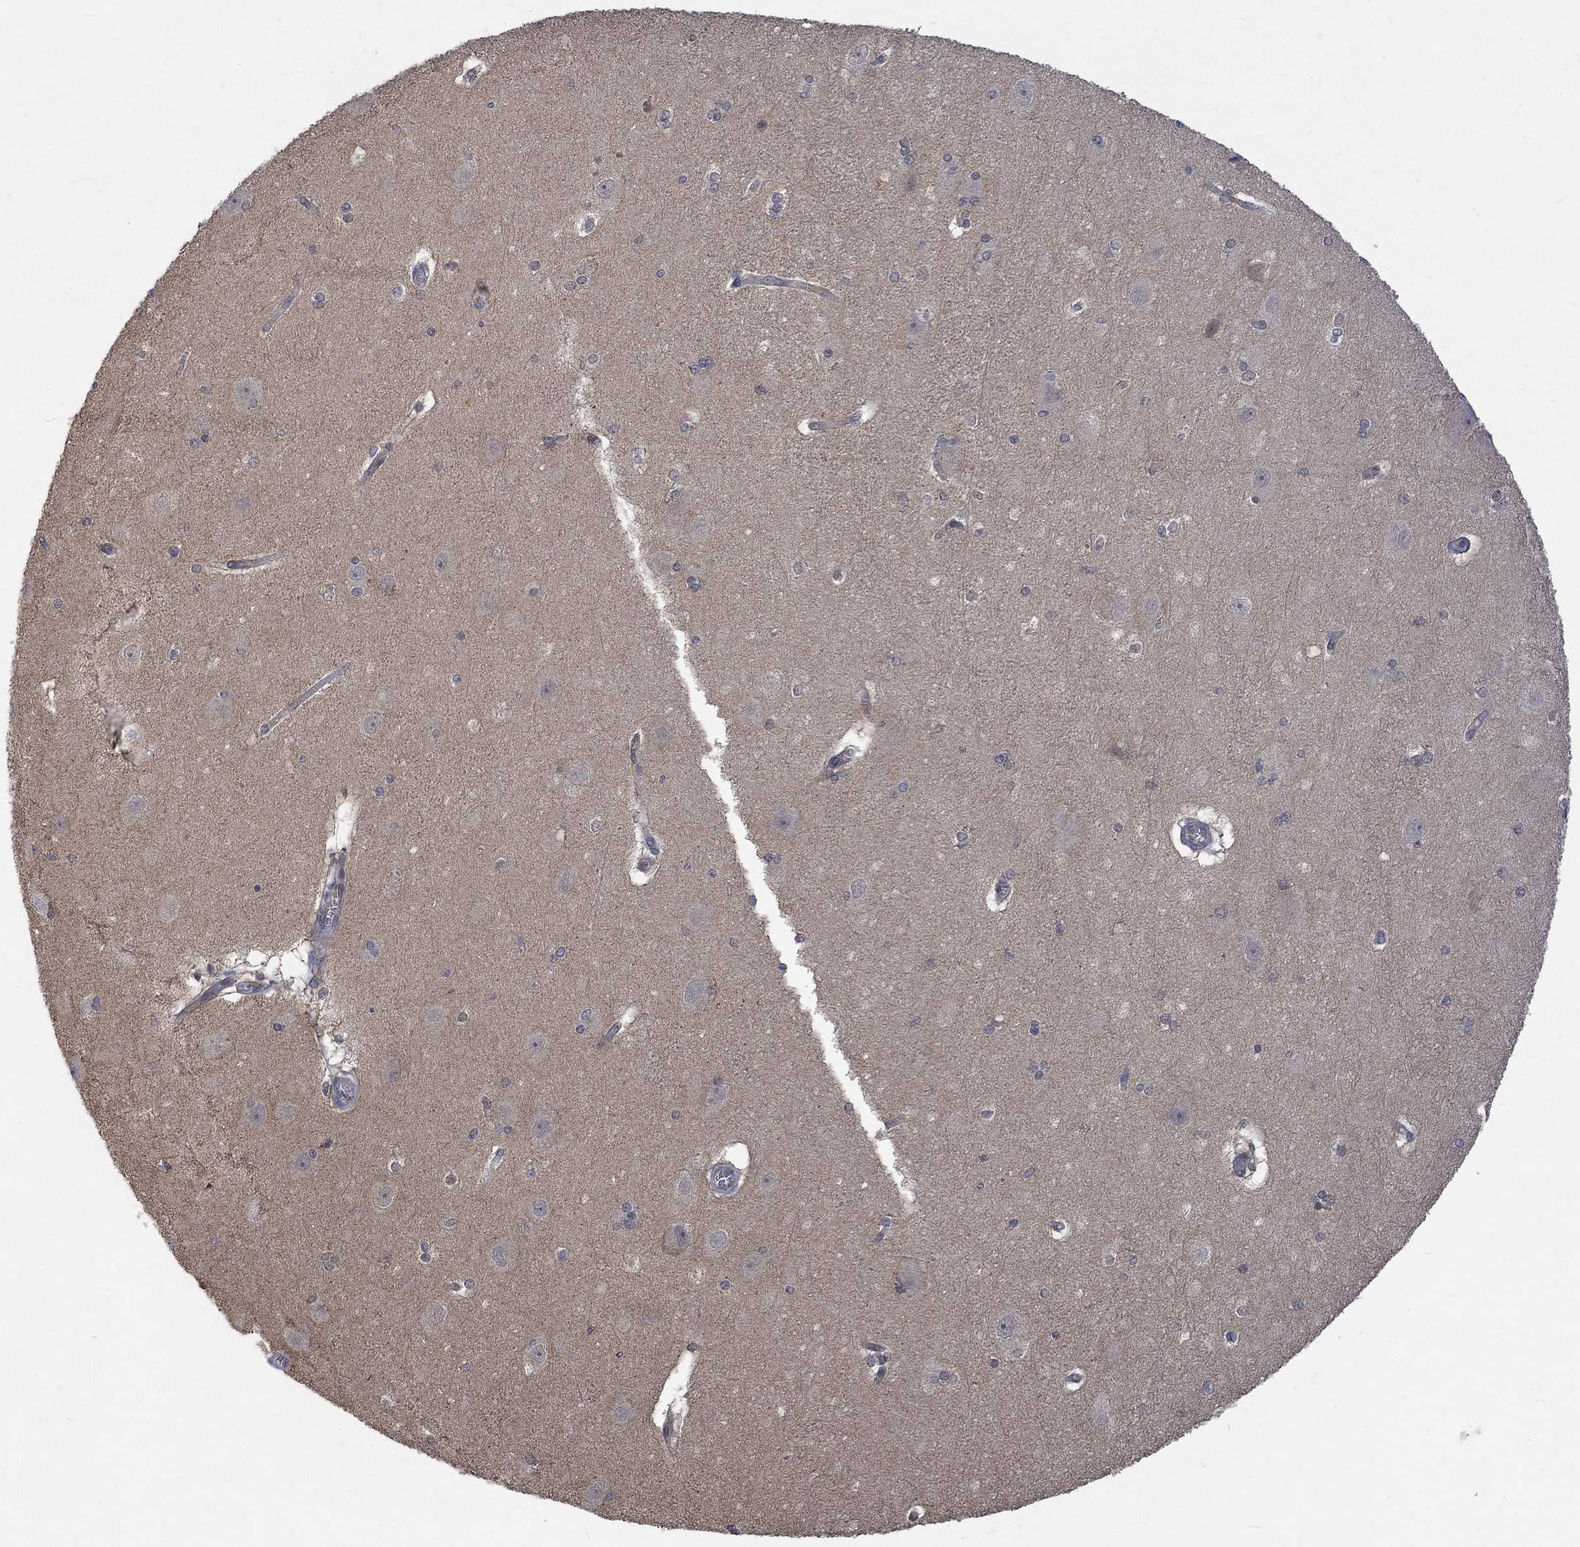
{"staining": {"intensity": "negative", "quantity": "none", "location": "none"}, "tissue": "hippocampus", "cell_type": "Glial cells", "image_type": "normal", "snomed": [{"axis": "morphology", "description": "Normal tissue, NOS"}, {"axis": "topography", "description": "Cerebral cortex"}, {"axis": "topography", "description": "Hippocampus"}], "caption": "IHC micrograph of benign hippocampus: human hippocampus stained with DAB exhibits no significant protein staining in glial cells.", "gene": "GRIN2D", "patient": {"sex": "female", "age": 19}}